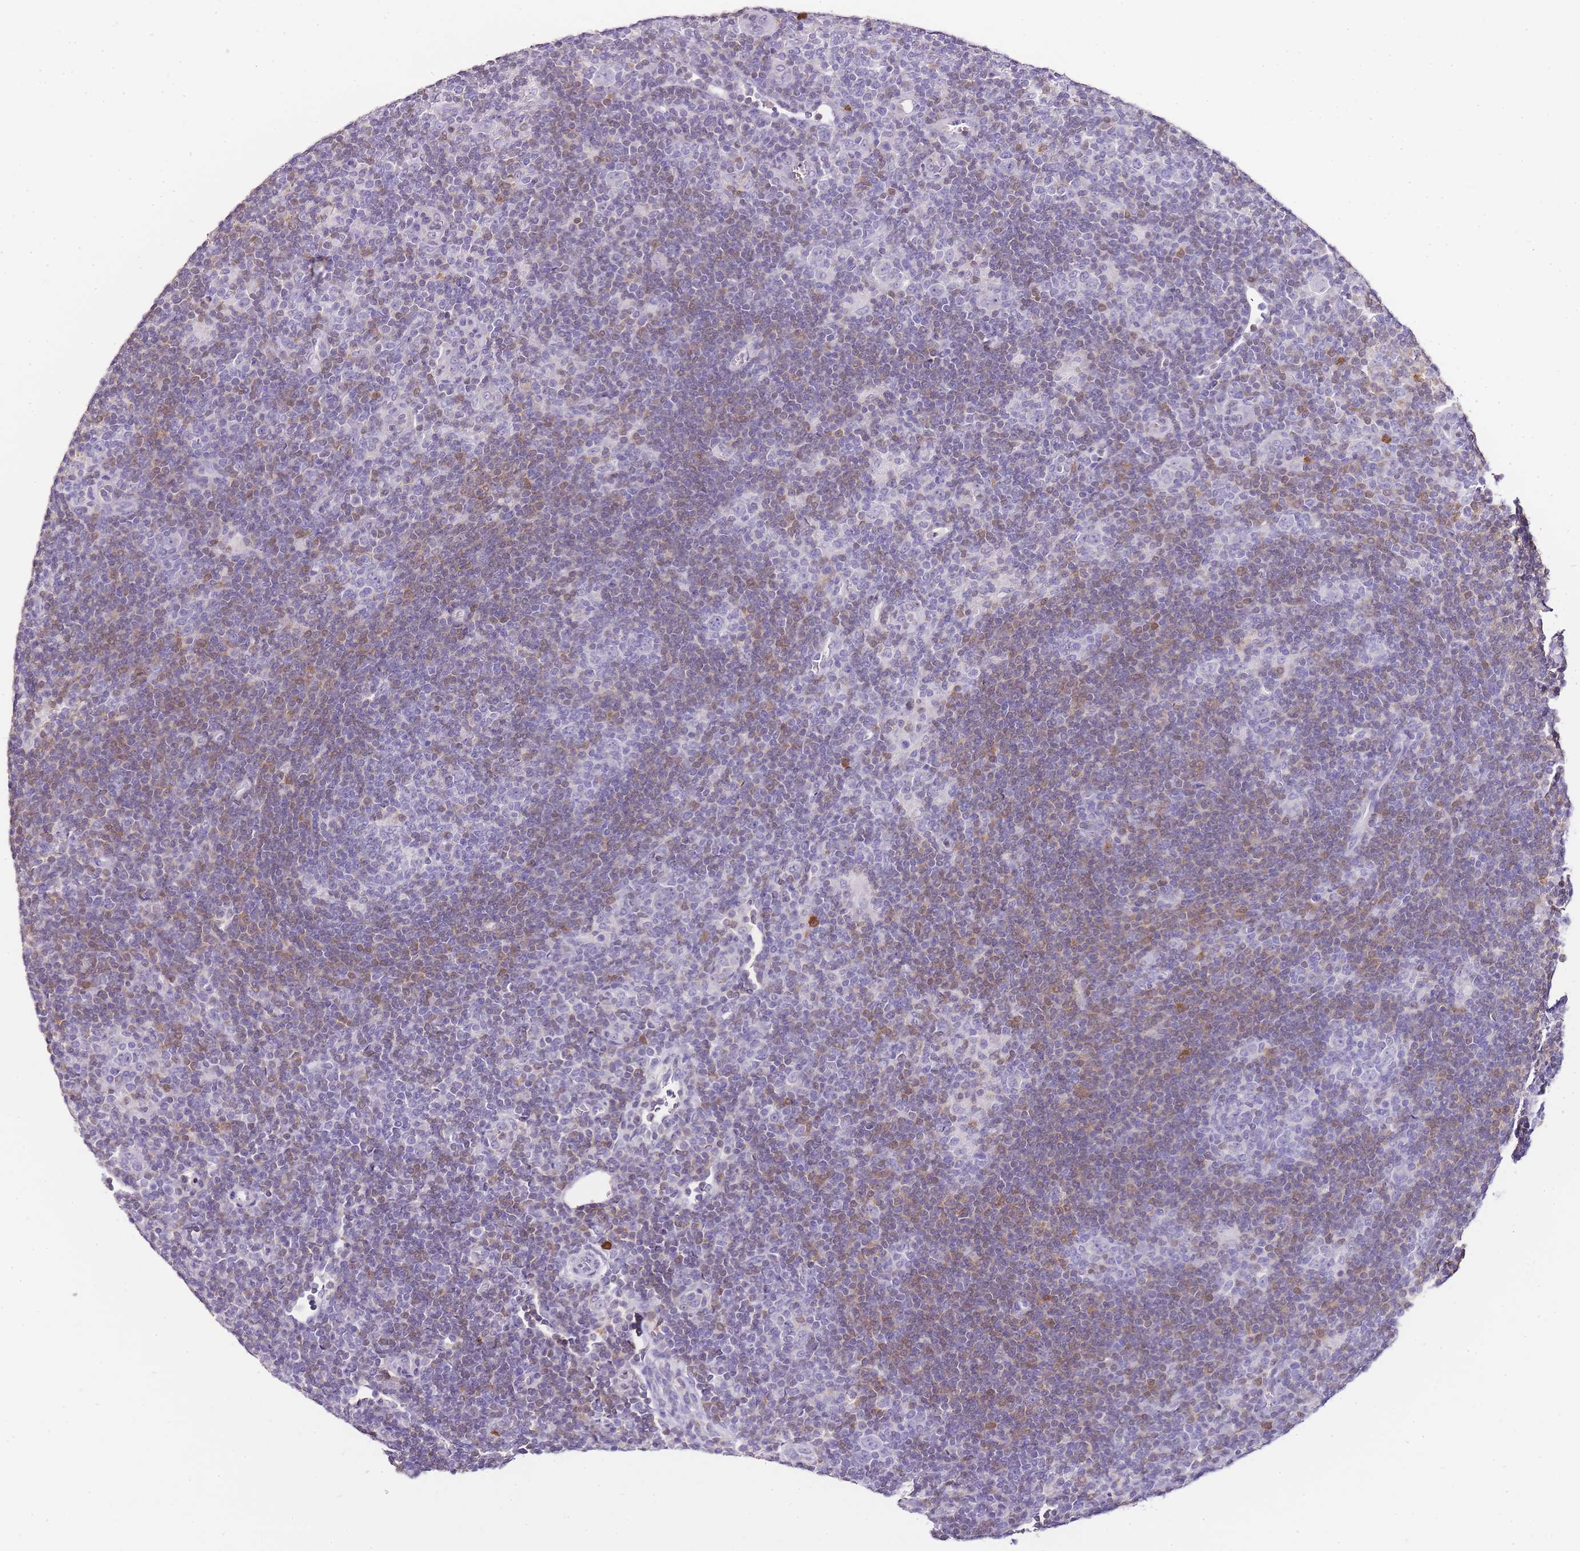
{"staining": {"intensity": "negative", "quantity": "none", "location": "none"}, "tissue": "lymphoma", "cell_type": "Tumor cells", "image_type": "cancer", "snomed": [{"axis": "morphology", "description": "Hodgkin's disease, NOS"}, {"axis": "topography", "description": "Lymph node"}], "caption": "A high-resolution micrograph shows immunohistochemistry staining of lymphoma, which demonstrates no significant expression in tumor cells.", "gene": "ZBP1", "patient": {"sex": "female", "age": 57}}